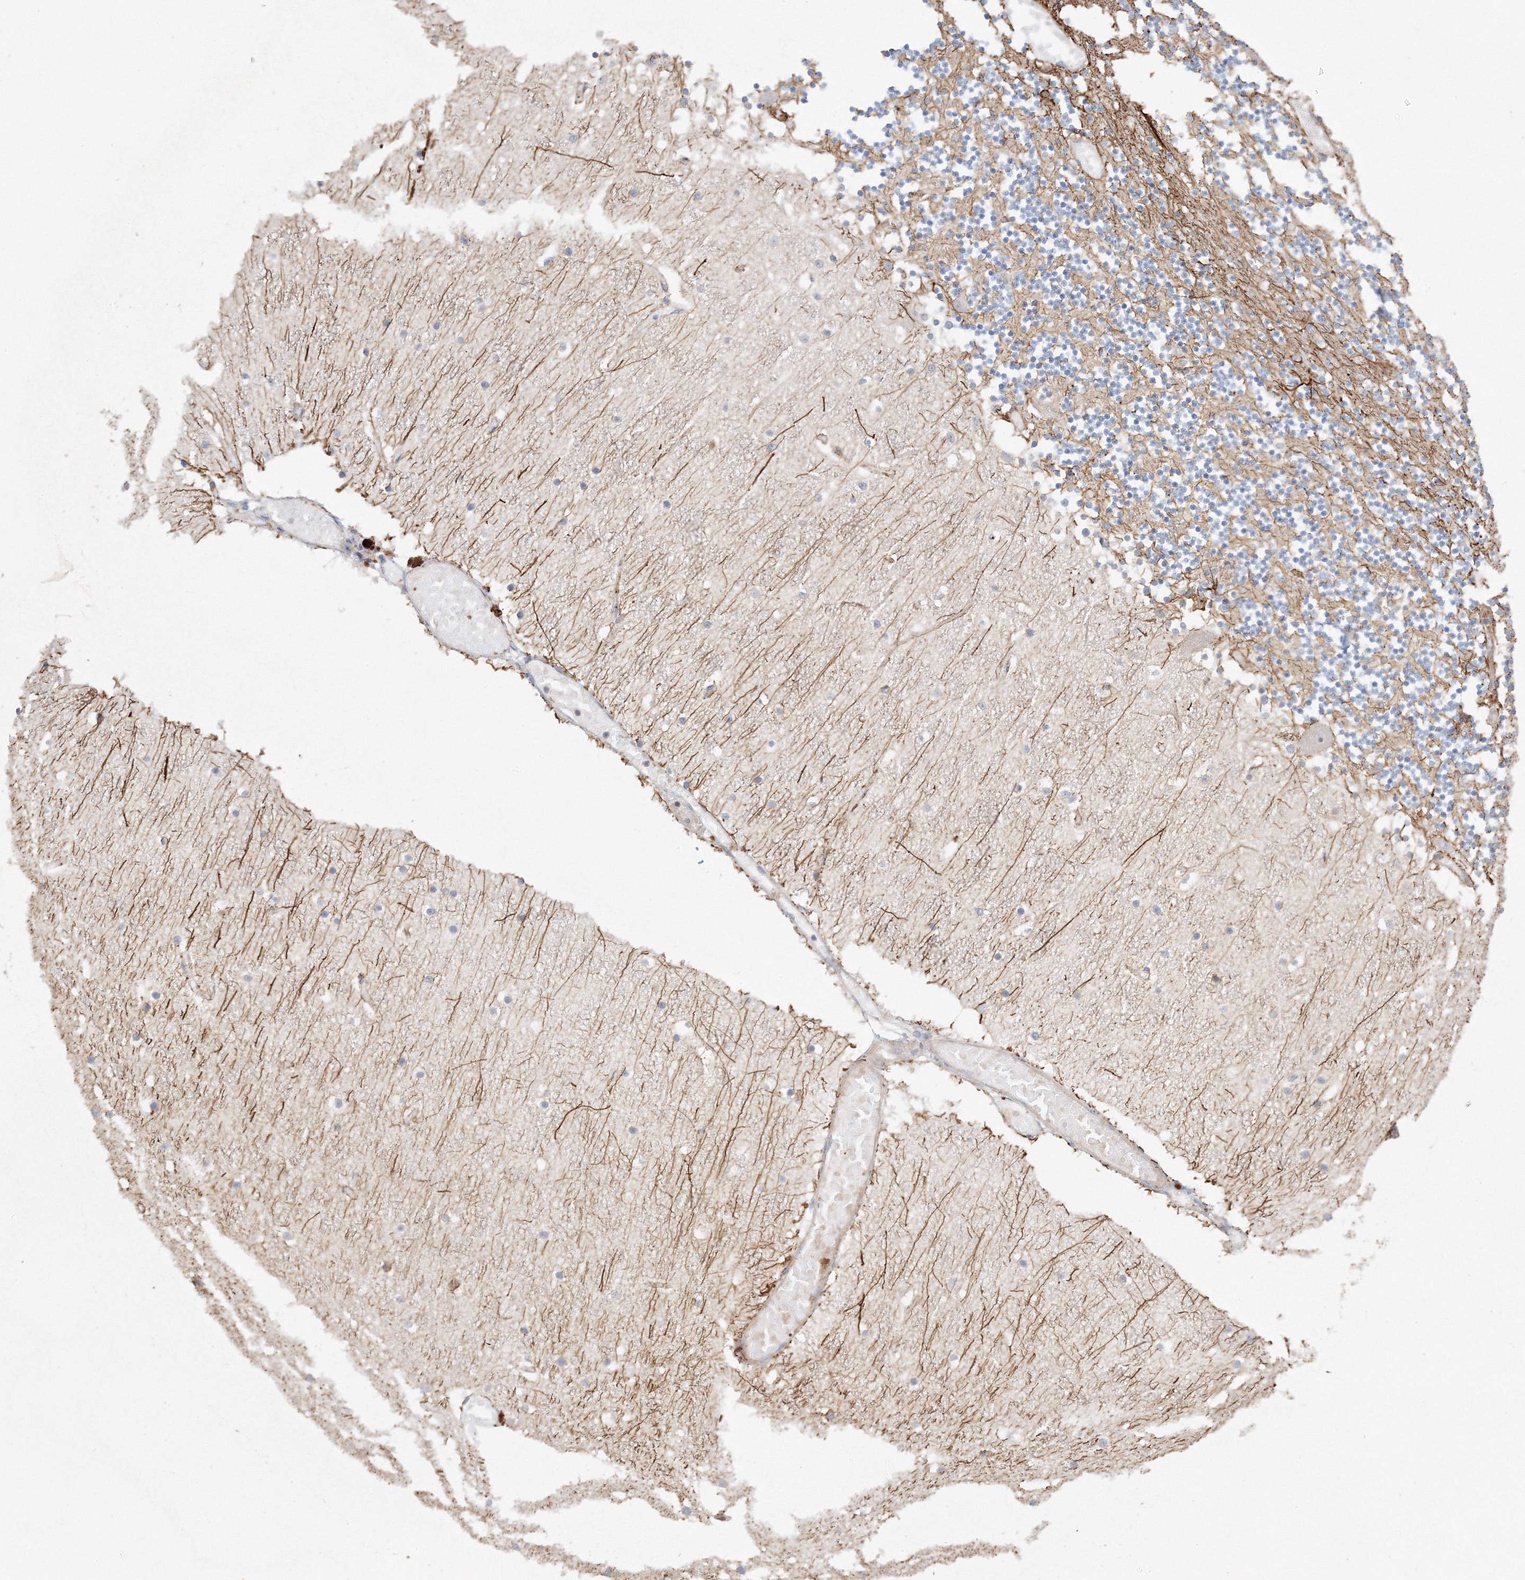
{"staining": {"intensity": "weak", "quantity": "<25%", "location": "cytoplasmic/membranous"}, "tissue": "cerebellum", "cell_type": "Cells in granular layer", "image_type": "normal", "snomed": [{"axis": "morphology", "description": "Normal tissue, NOS"}, {"axis": "topography", "description": "Cerebellum"}], "caption": "This is a histopathology image of immunohistochemistry (IHC) staining of unremarkable cerebellum, which shows no expression in cells in granular layer. (Immunohistochemistry, brightfield microscopy, high magnification).", "gene": "ETAA1", "patient": {"sex": "female", "age": 28}}